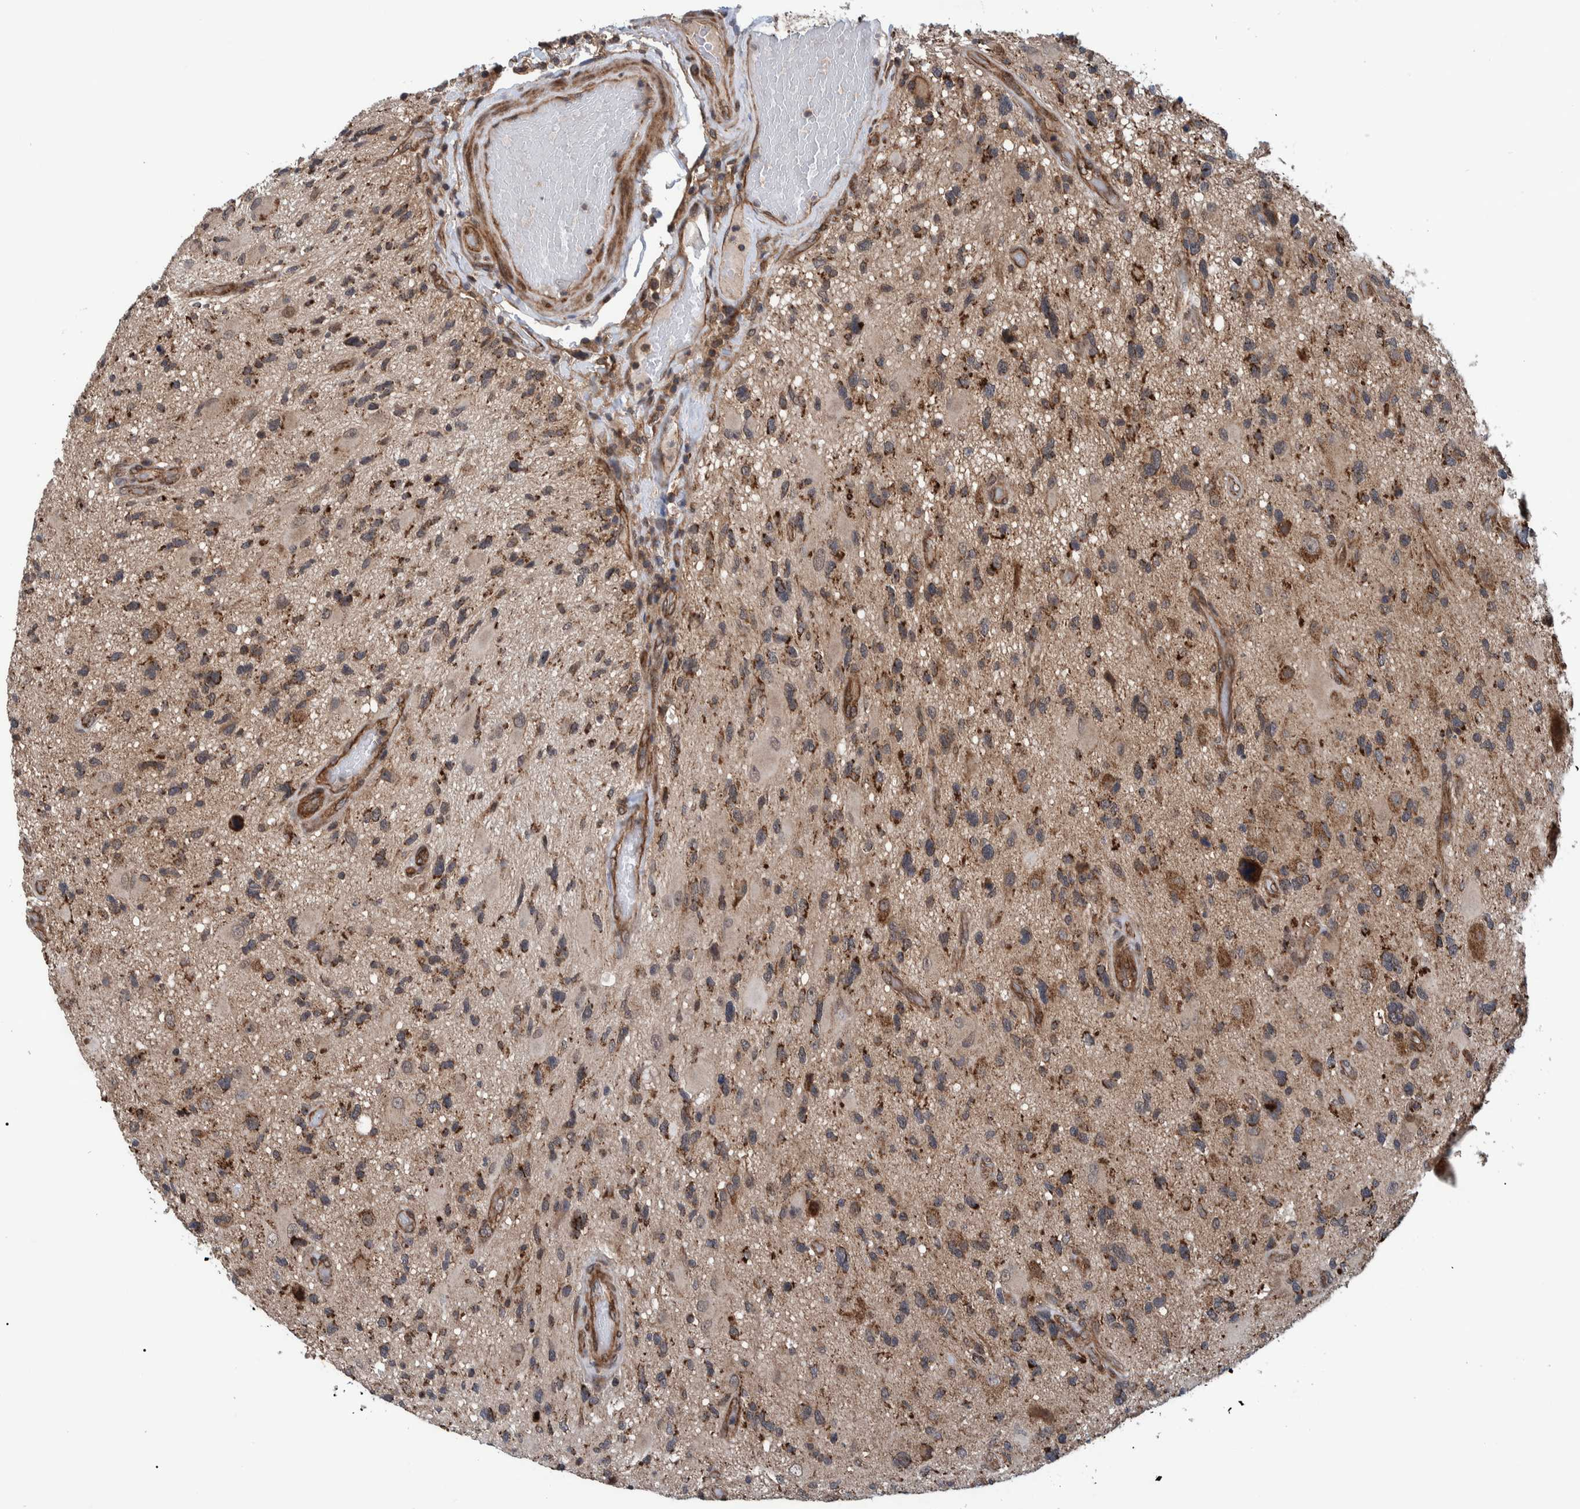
{"staining": {"intensity": "moderate", "quantity": ">75%", "location": "cytoplasmic/membranous"}, "tissue": "glioma", "cell_type": "Tumor cells", "image_type": "cancer", "snomed": [{"axis": "morphology", "description": "Glioma, malignant, High grade"}, {"axis": "topography", "description": "Brain"}], "caption": "A medium amount of moderate cytoplasmic/membranous staining is identified in about >75% of tumor cells in high-grade glioma (malignant) tissue.", "gene": "MRPS7", "patient": {"sex": "male", "age": 33}}